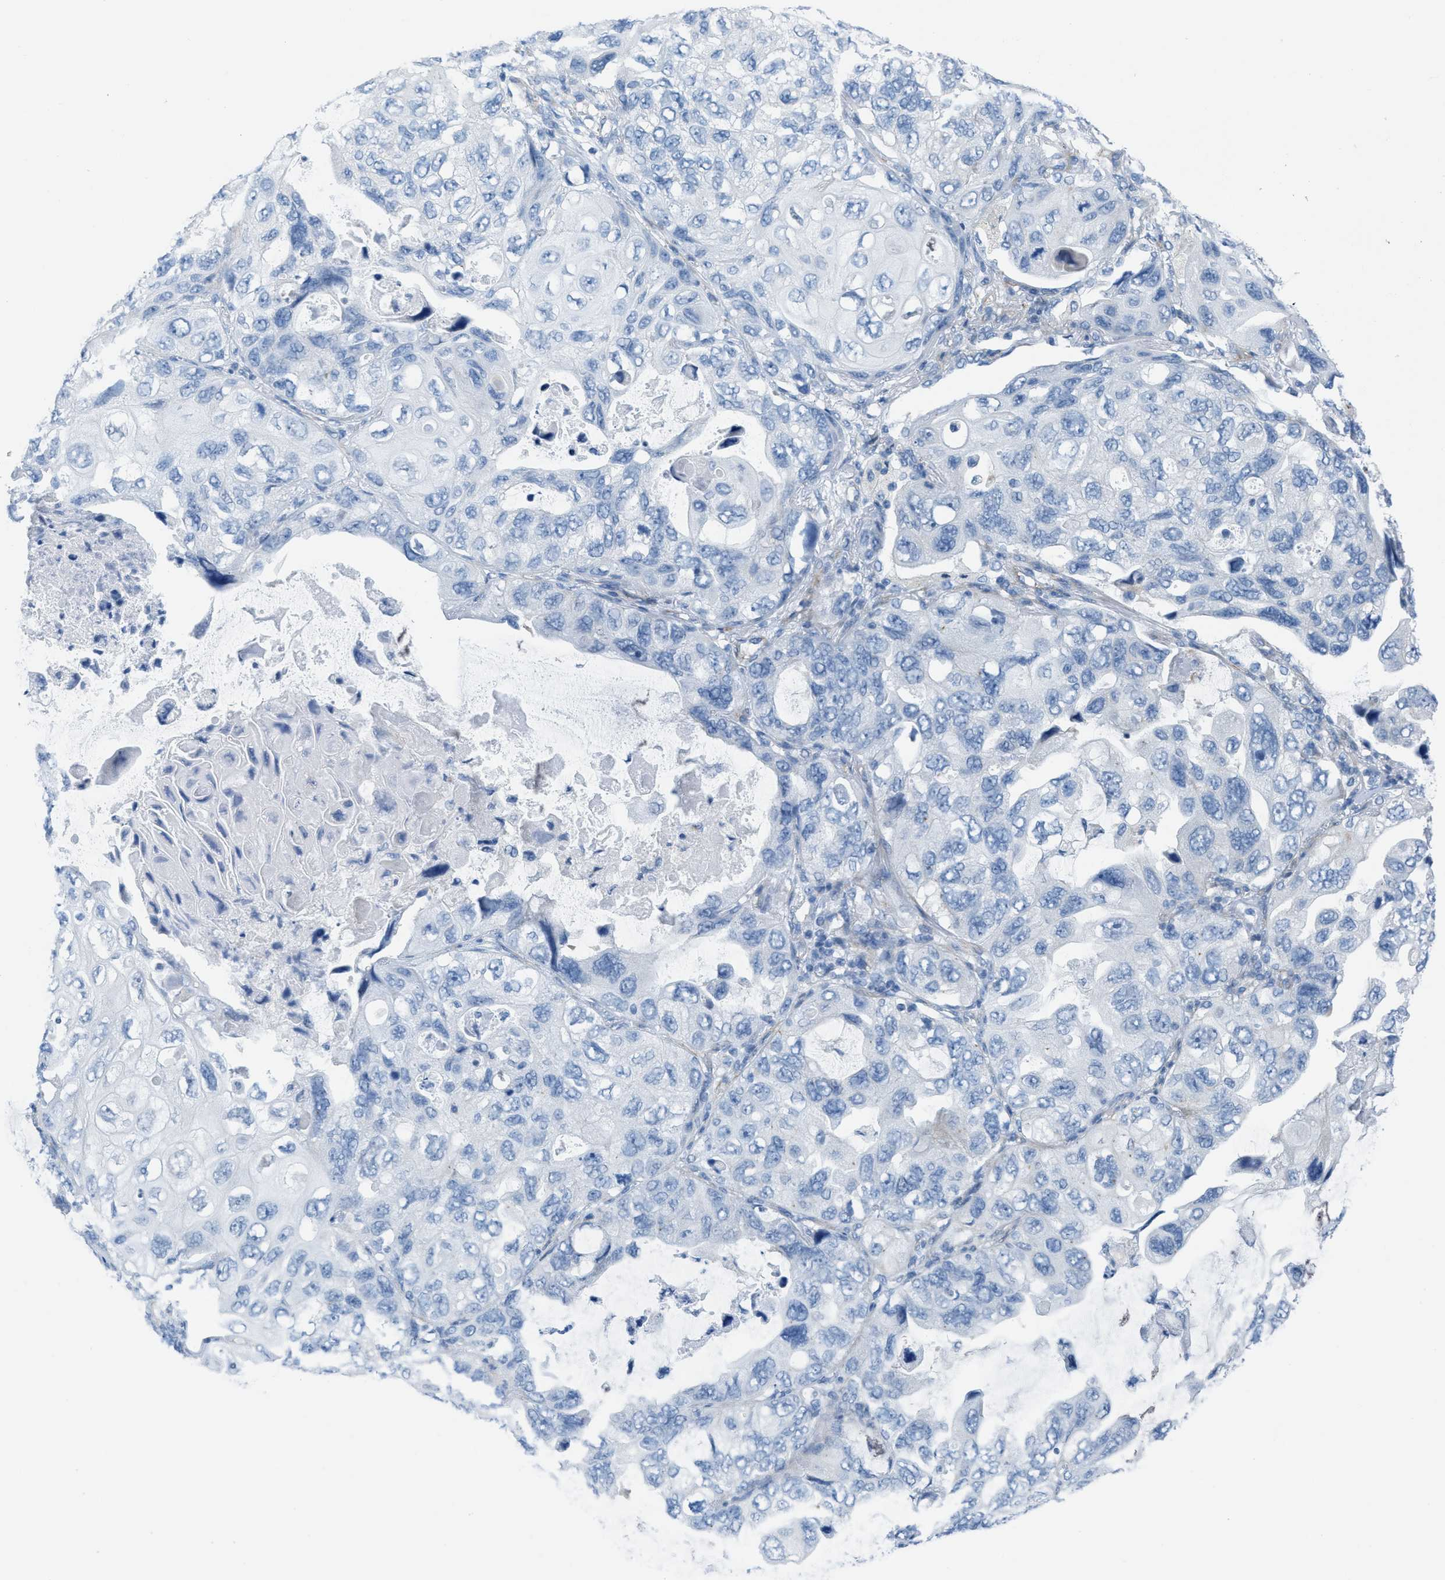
{"staining": {"intensity": "negative", "quantity": "none", "location": "none"}, "tissue": "lung cancer", "cell_type": "Tumor cells", "image_type": "cancer", "snomed": [{"axis": "morphology", "description": "Squamous cell carcinoma, NOS"}, {"axis": "topography", "description": "Lung"}], "caption": "This is a image of immunohistochemistry (IHC) staining of lung squamous cell carcinoma, which shows no positivity in tumor cells.", "gene": "SLC12A1", "patient": {"sex": "female", "age": 73}}